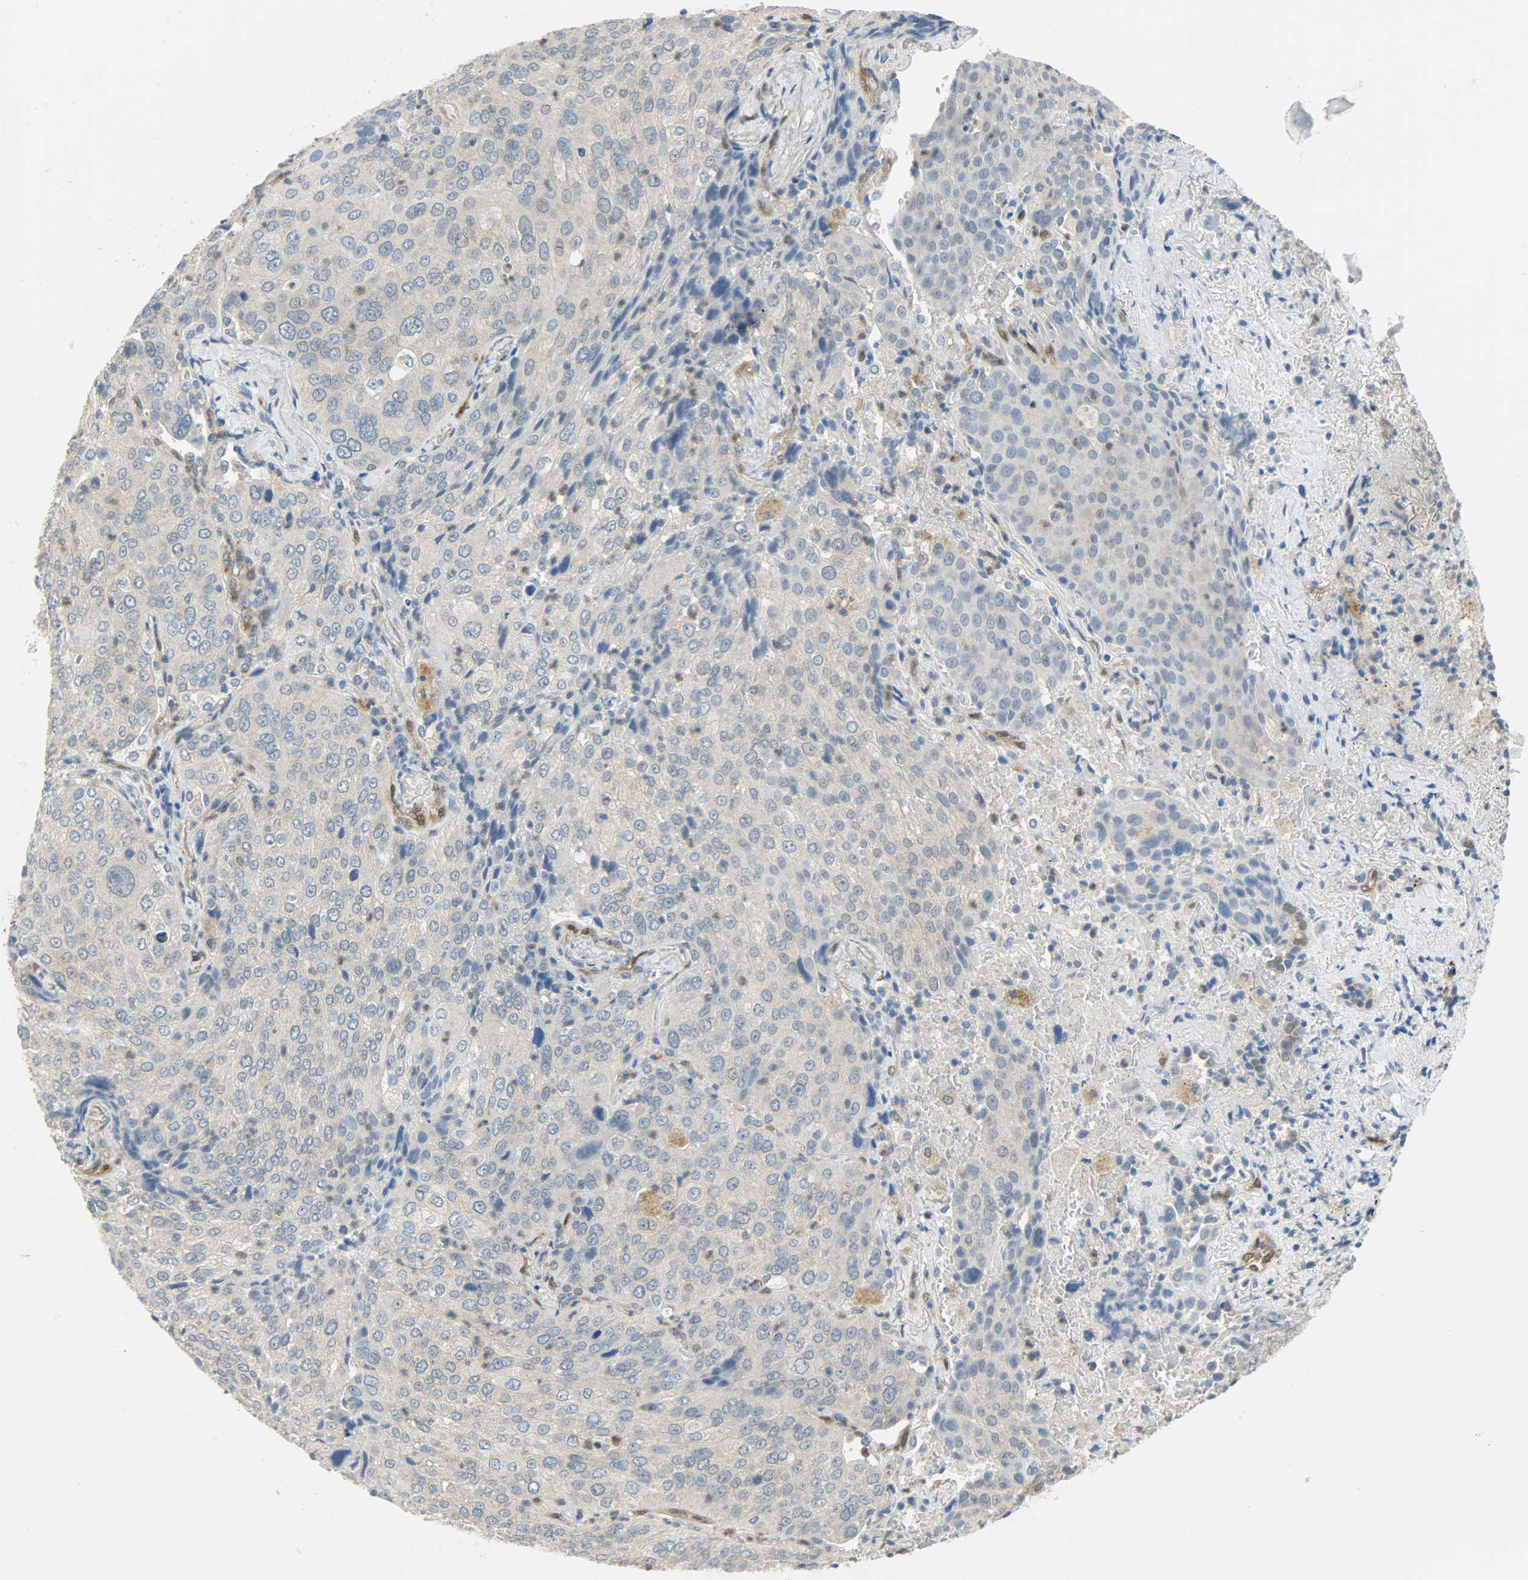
{"staining": {"intensity": "negative", "quantity": "none", "location": "none"}, "tissue": "lung cancer", "cell_type": "Tumor cells", "image_type": "cancer", "snomed": [{"axis": "morphology", "description": "Squamous cell carcinoma, NOS"}, {"axis": "topography", "description": "Lung"}], "caption": "The micrograph displays no significant positivity in tumor cells of lung cancer.", "gene": "FKBP1A", "patient": {"sex": "male", "age": 54}}